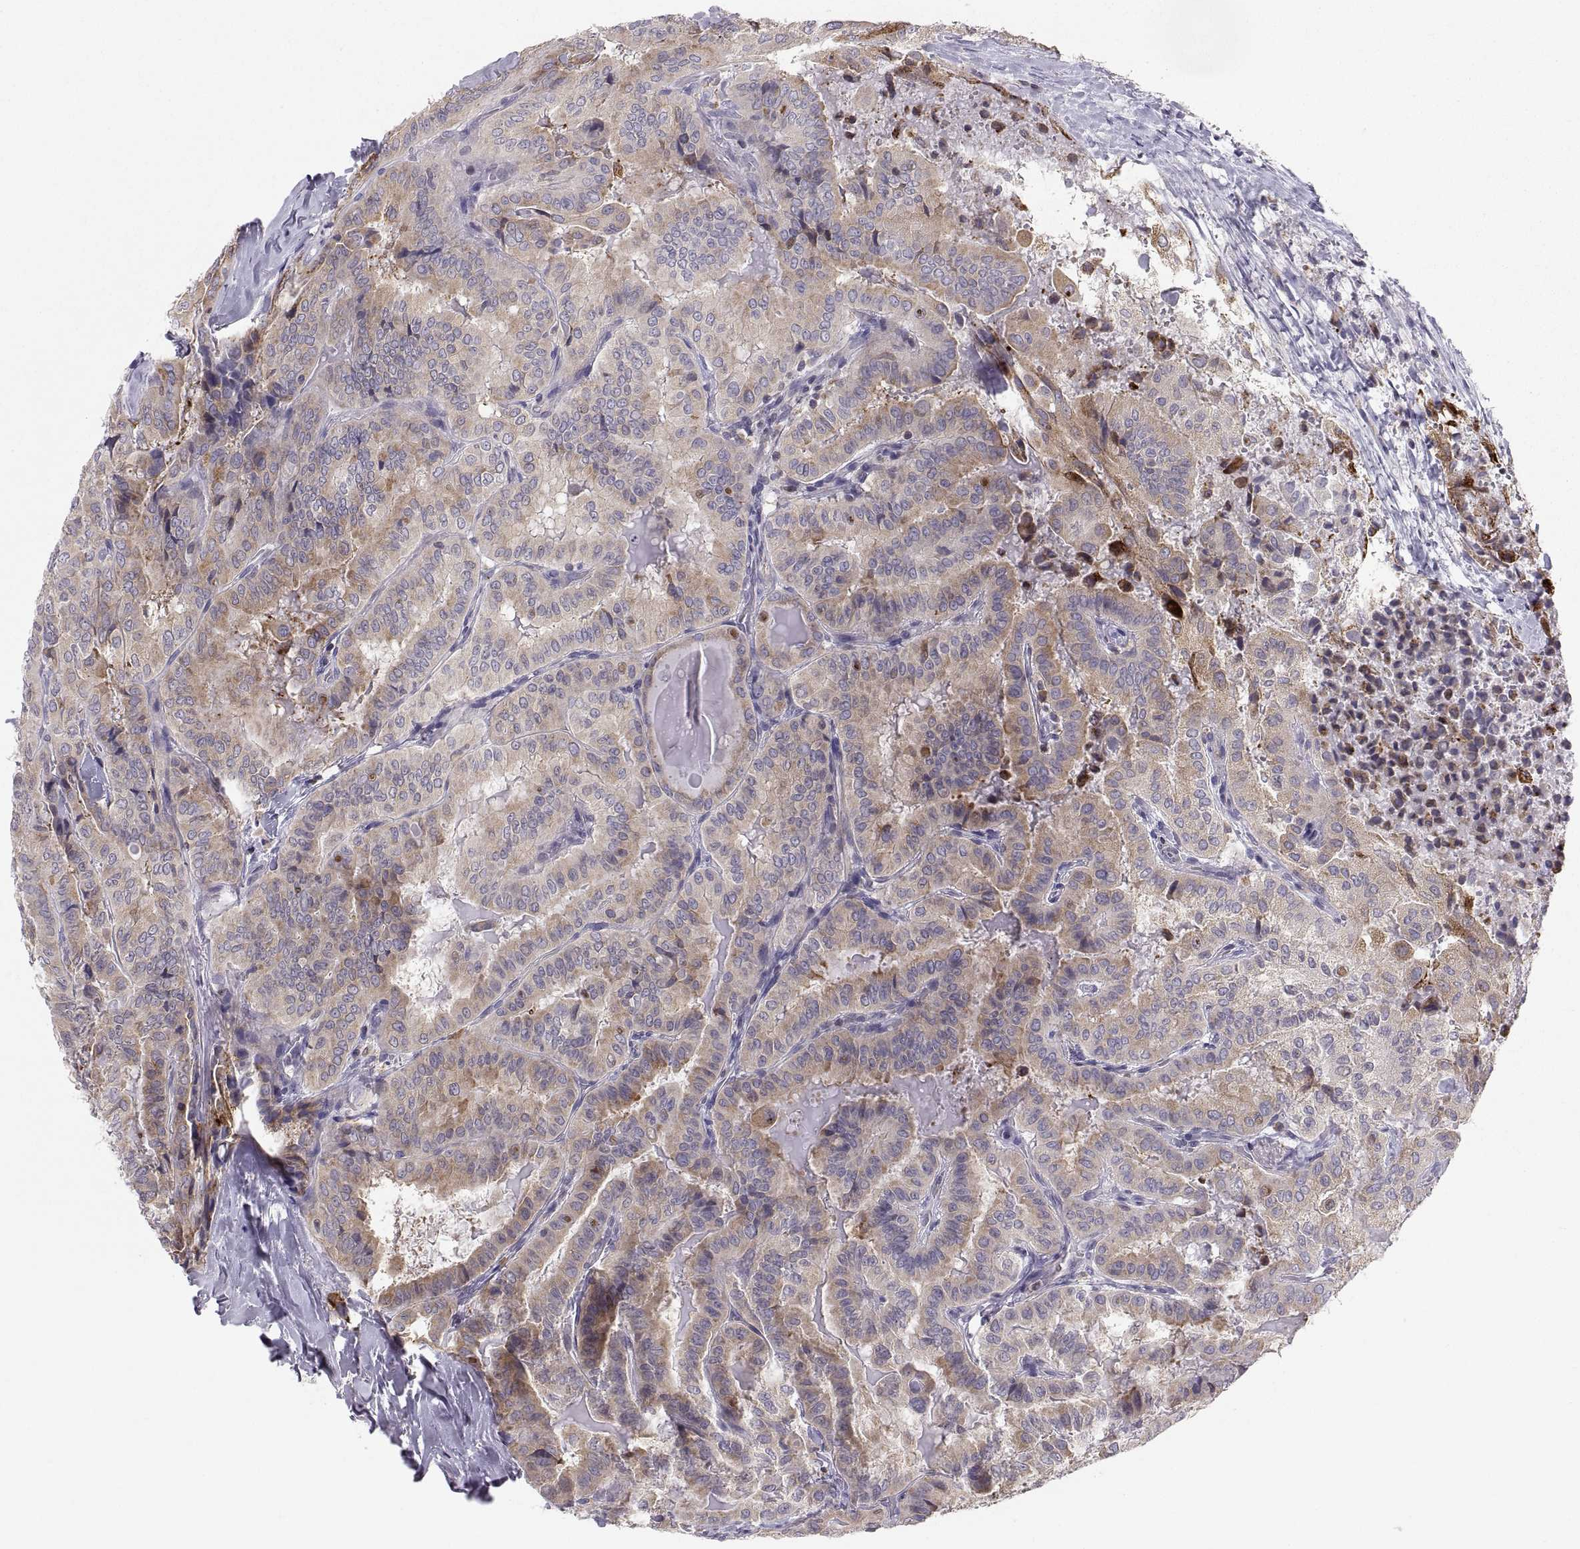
{"staining": {"intensity": "moderate", "quantity": "25%-75%", "location": "cytoplasmic/membranous"}, "tissue": "thyroid cancer", "cell_type": "Tumor cells", "image_type": "cancer", "snomed": [{"axis": "morphology", "description": "Papillary adenocarcinoma, NOS"}, {"axis": "topography", "description": "Thyroid gland"}], "caption": "The immunohistochemical stain highlights moderate cytoplasmic/membranous positivity in tumor cells of papillary adenocarcinoma (thyroid) tissue. The staining was performed using DAB (3,3'-diaminobenzidine), with brown indicating positive protein expression. Nuclei are stained blue with hematoxylin.", "gene": "ERO1A", "patient": {"sex": "female", "age": 68}}